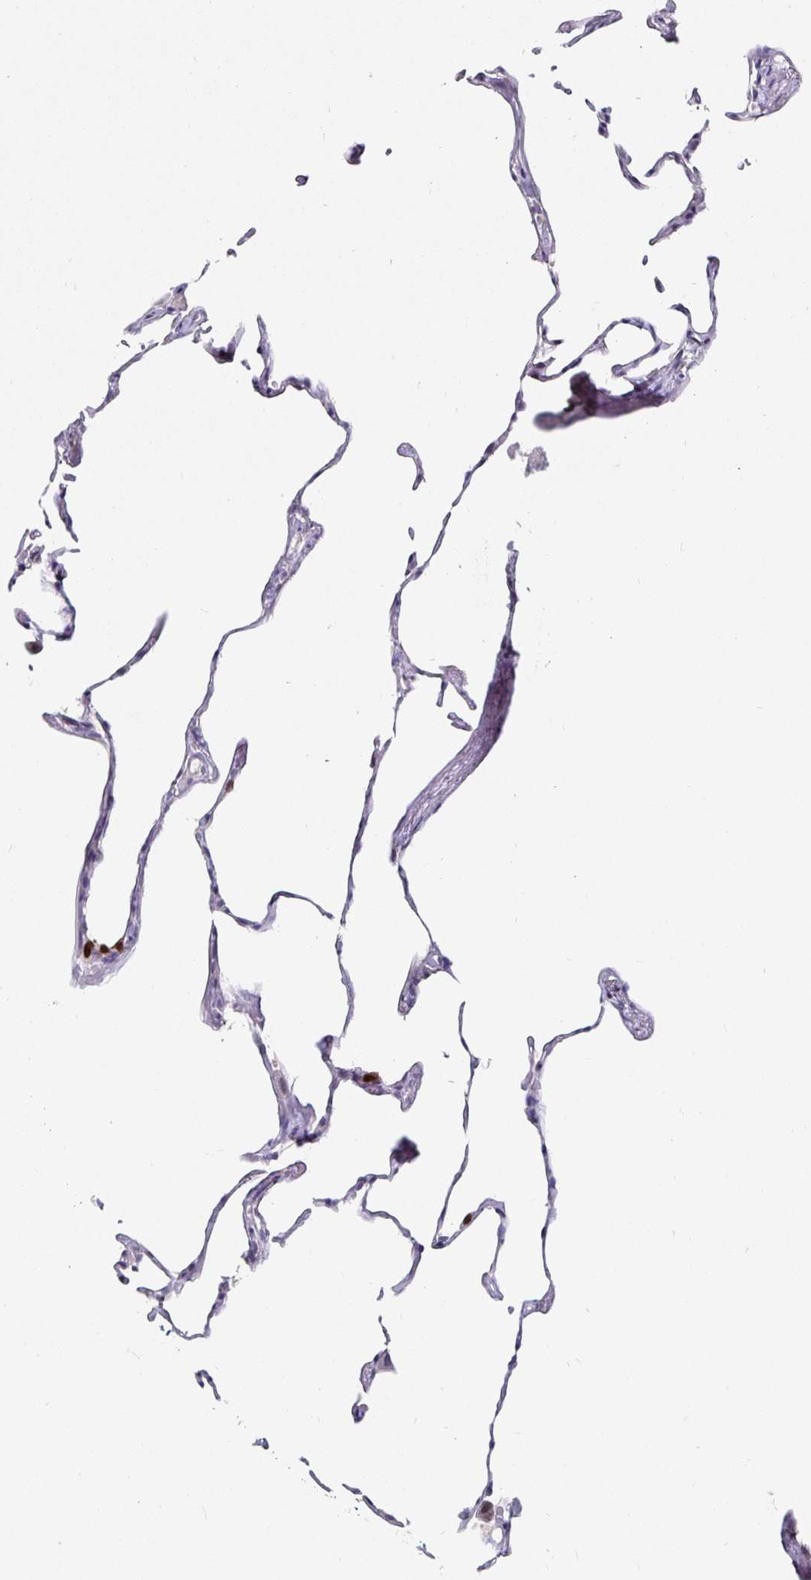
{"staining": {"intensity": "strong", "quantity": "<25%", "location": "nuclear"}, "tissue": "lung", "cell_type": "Alveolar cells", "image_type": "normal", "snomed": [{"axis": "morphology", "description": "Normal tissue, NOS"}, {"axis": "topography", "description": "Lung"}], "caption": "Immunohistochemical staining of unremarkable lung shows medium levels of strong nuclear expression in about <25% of alveolar cells. The staining was performed using DAB (3,3'-diaminobenzidine) to visualize the protein expression in brown, while the nuclei were stained in blue with hematoxylin (Magnification: 20x).", "gene": "ANLN", "patient": {"sex": "female", "age": 57}}